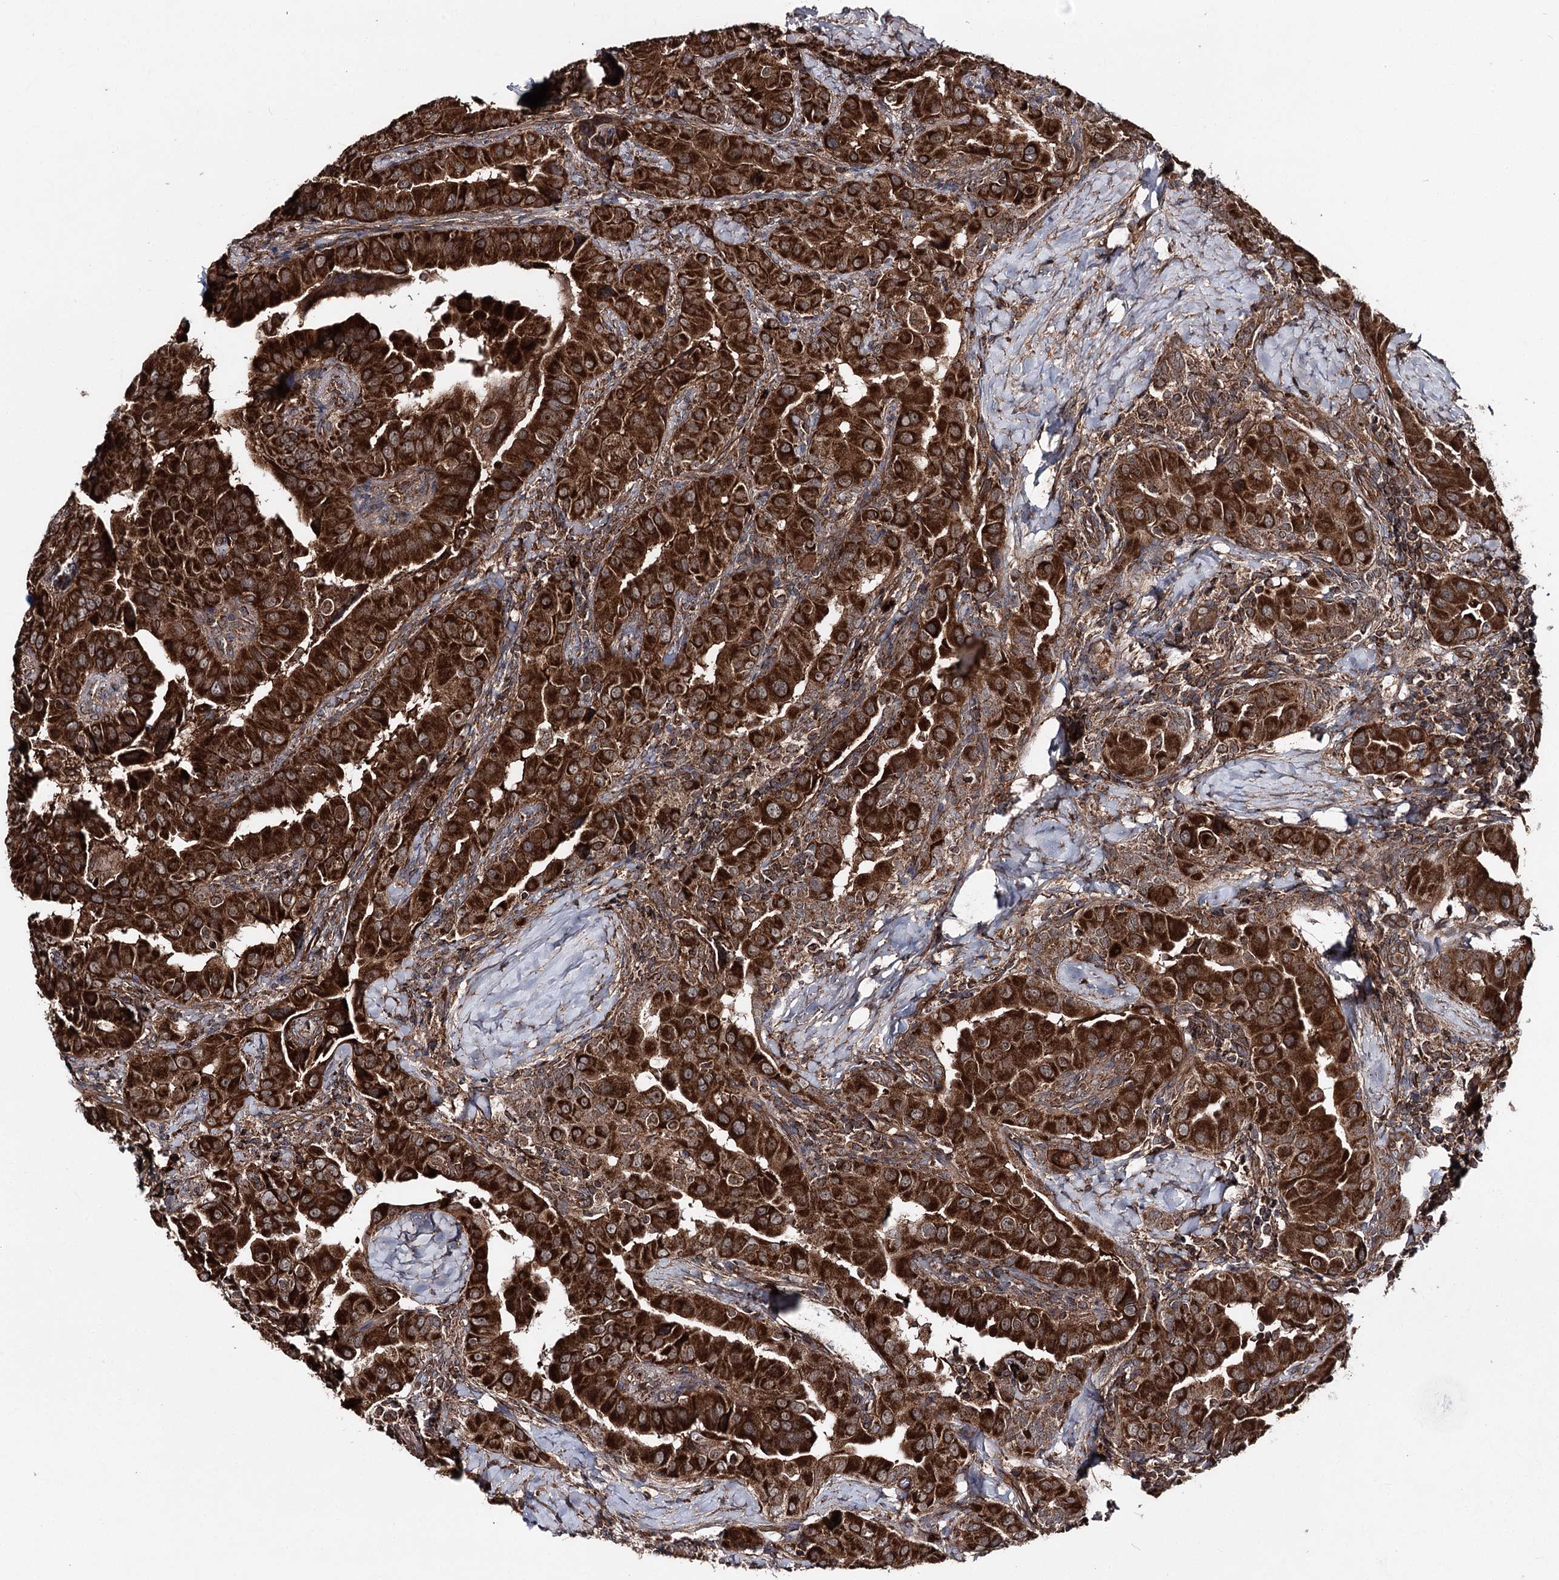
{"staining": {"intensity": "strong", "quantity": ">75%", "location": "cytoplasmic/membranous"}, "tissue": "thyroid cancer", "cell_type": "Tumor cells", "image_type": "cancer", "snomed": [{"axis": "morphology", "description": "Papillary adenocarcinoma, NOS"}, {"axis": "topography", "description": "Thyroid gland"}], "caption": "Human thyroid cancer stained with a brown dye shows strong cytoplasmic/membranous positive staining in about >75% of tumor cells.", "gene": "FGFR1OP2", "patient": {"sex": "male", "age": 33}}